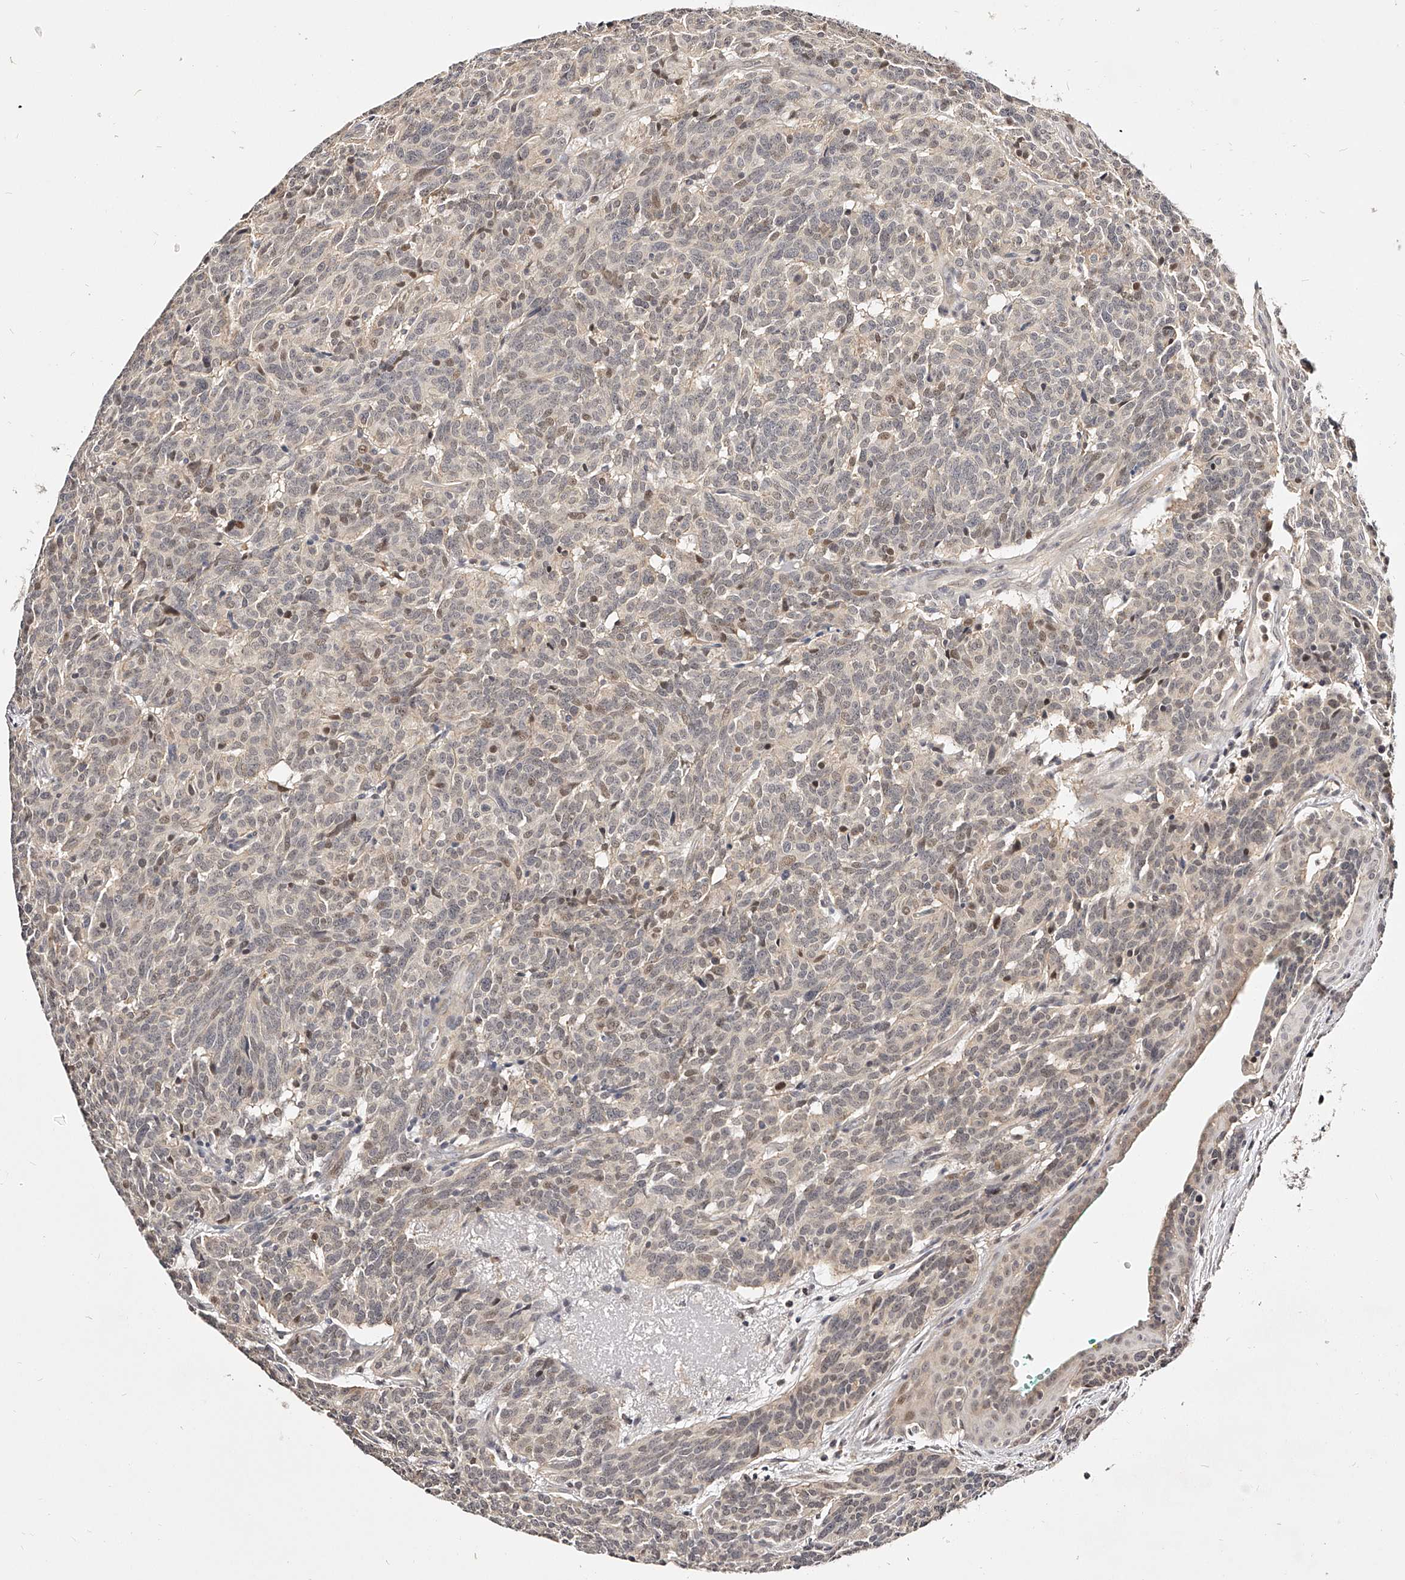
{"staining": {"intensity": "negative", "quantity": "none", "location": "none"}, "tissue": "carcinoid", "cell_type": "Tumor cells", "image_type": "cancer", "snomed": [{"axis": "morphology", "description": "Carcinoid, malignant, NOS"}, {"axis": "topography", "description": "Lung"}], "caption": "Carcinoid was stained to show a protein in brown. There is no significant expression in tumor cells. (Stains: DAB immunohistochemistry with hematoxylin counter stain, Microscopy: brightfield microscopy at high magnification).", "gene": "ZNF789", "patient": {"sex": "female", "age": 46}}